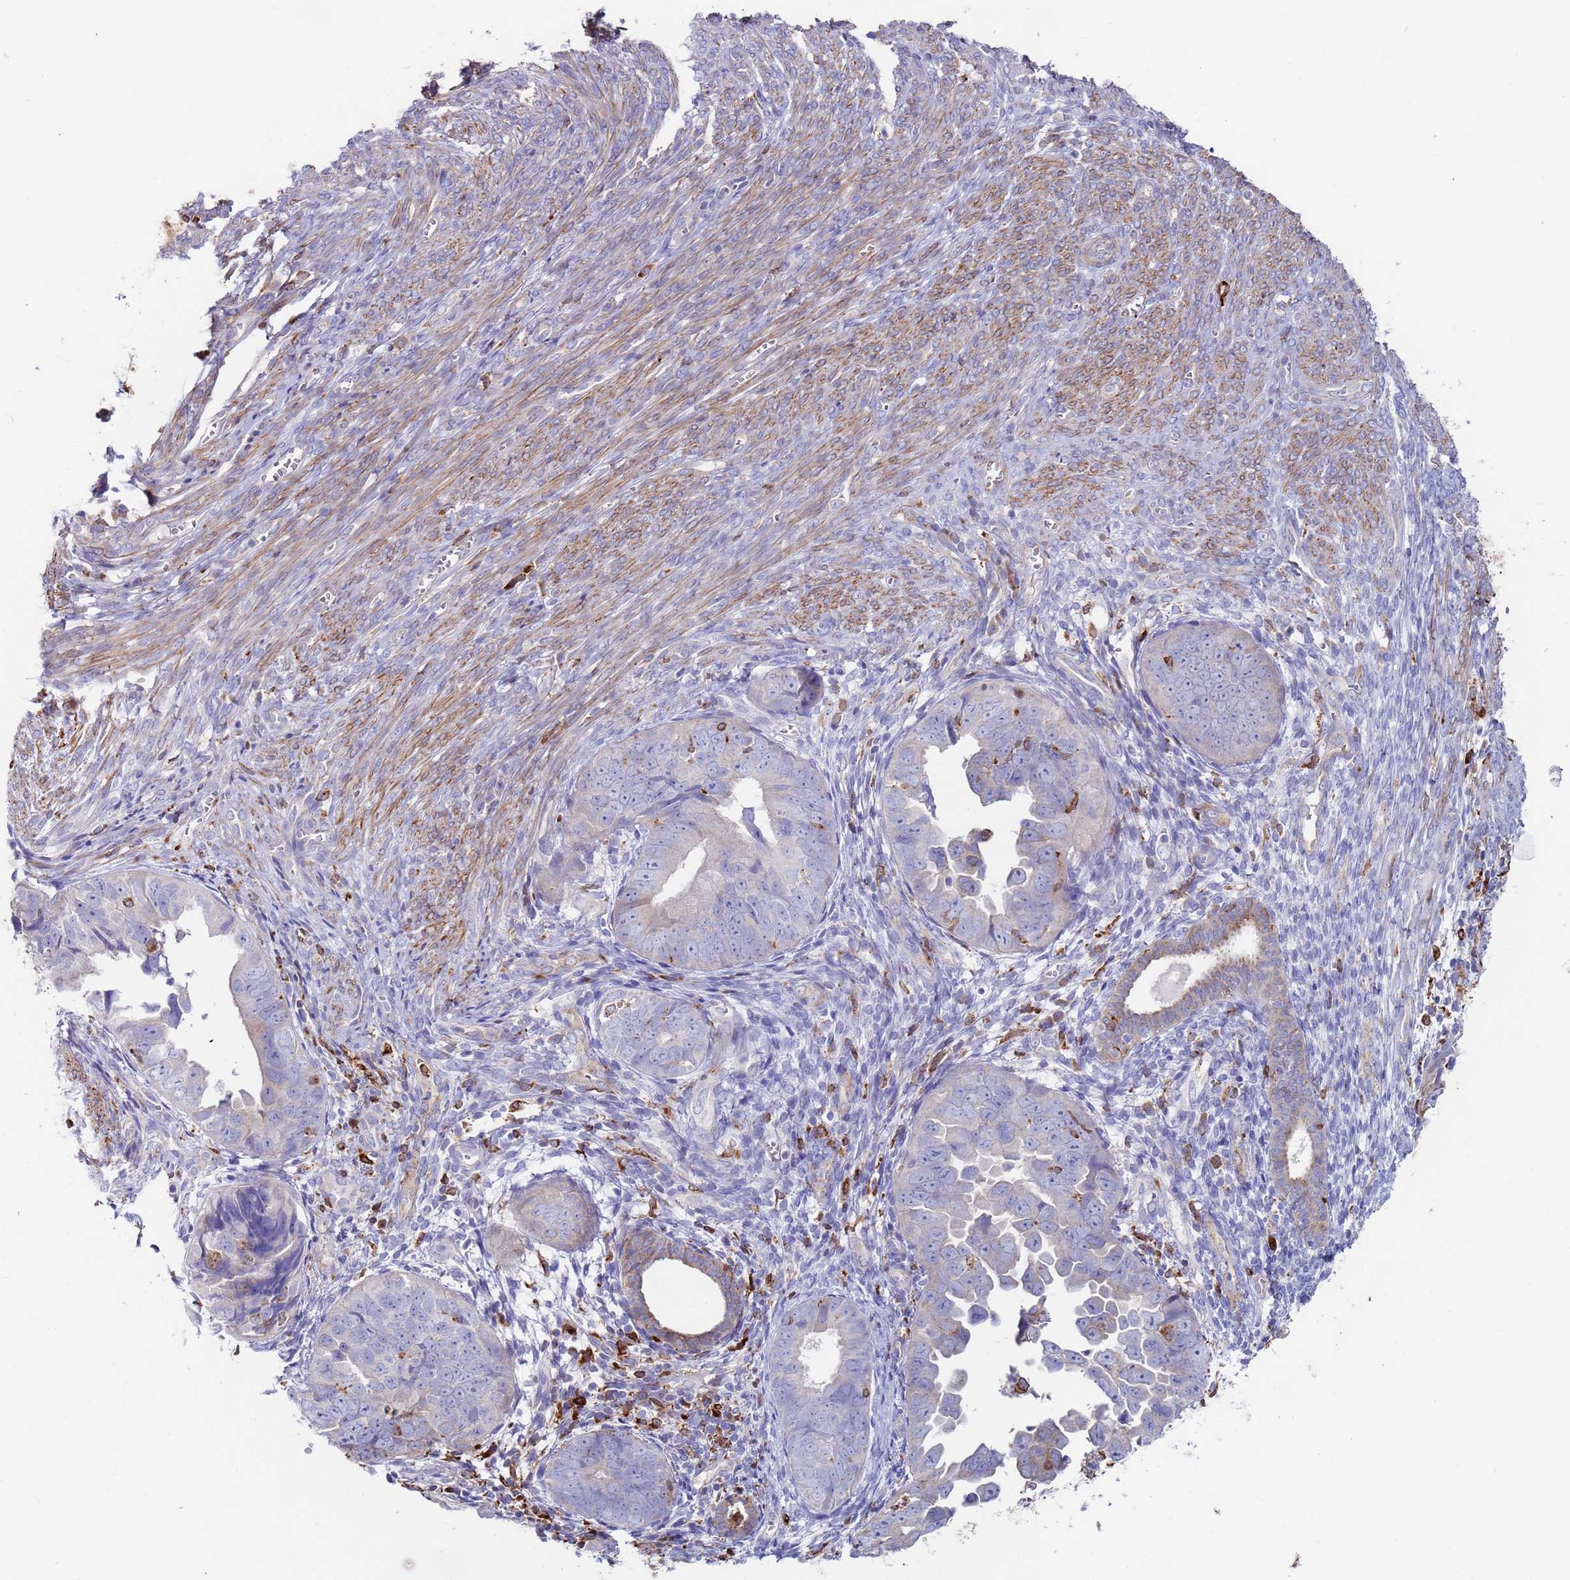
{"staining": {"intensity": "weak", "quantity": "<25%", "location": "cytoplasmic/membranous"}, "tissue": "endometrial cancer", "cell_type": "Tumor cells", "image_type": "cancer", "snomed": [{"axis": "morphology", "description": "Adenocarcinoma, NOS"}, {"axis": "topography", "description": "Endometrium"}], "caption": "There is no significant expression in tumor cells of endometrial cancer (adenocarcinoma). Nuclei are stained in blue.", "gene": "GREB1L", "patient": {"sex": "female", "age": 75}}